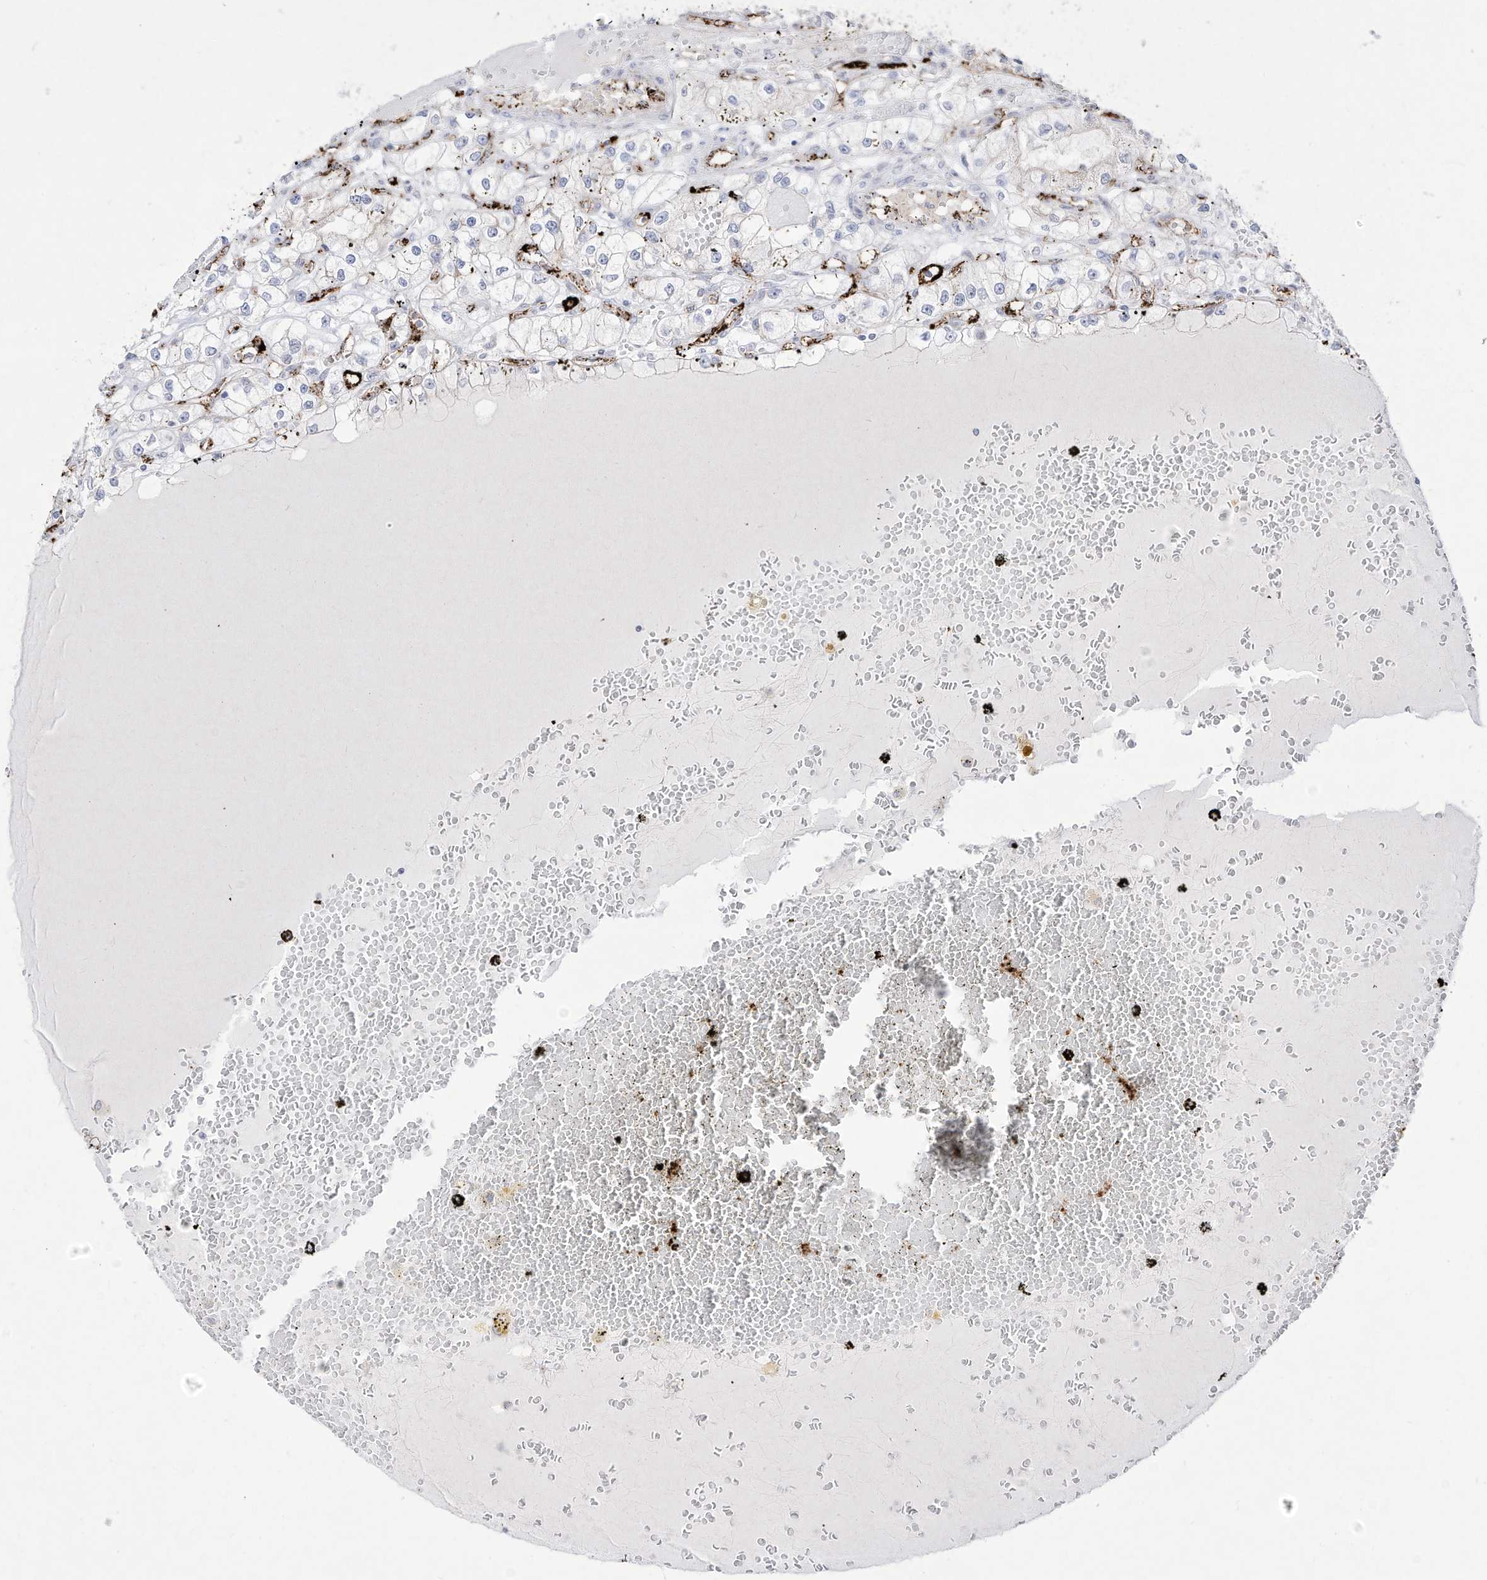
{"staining": {"intensity": "negative", "quantity": "none", "location": "none"}, "tissue": "renal cancer", "cell_type": "Tumor cells", "image_type": "cancer", "snomed": [{"axis": "morphology", "description": "Adenocarcinoma, NOS"}, {"axis": "topography", "description": "Kidney"}], "caption": "IHC micrograph of renal cancer (adenocarcinoma) stained for a protein (brown), which reveals no positivity in tumor cells. The staining is performed using DAB brown chromogen with nuclei counter-stained in using hematoxylin.", "gene": "ZGRF1", "patient": {"sex": "male", "age": 56}}